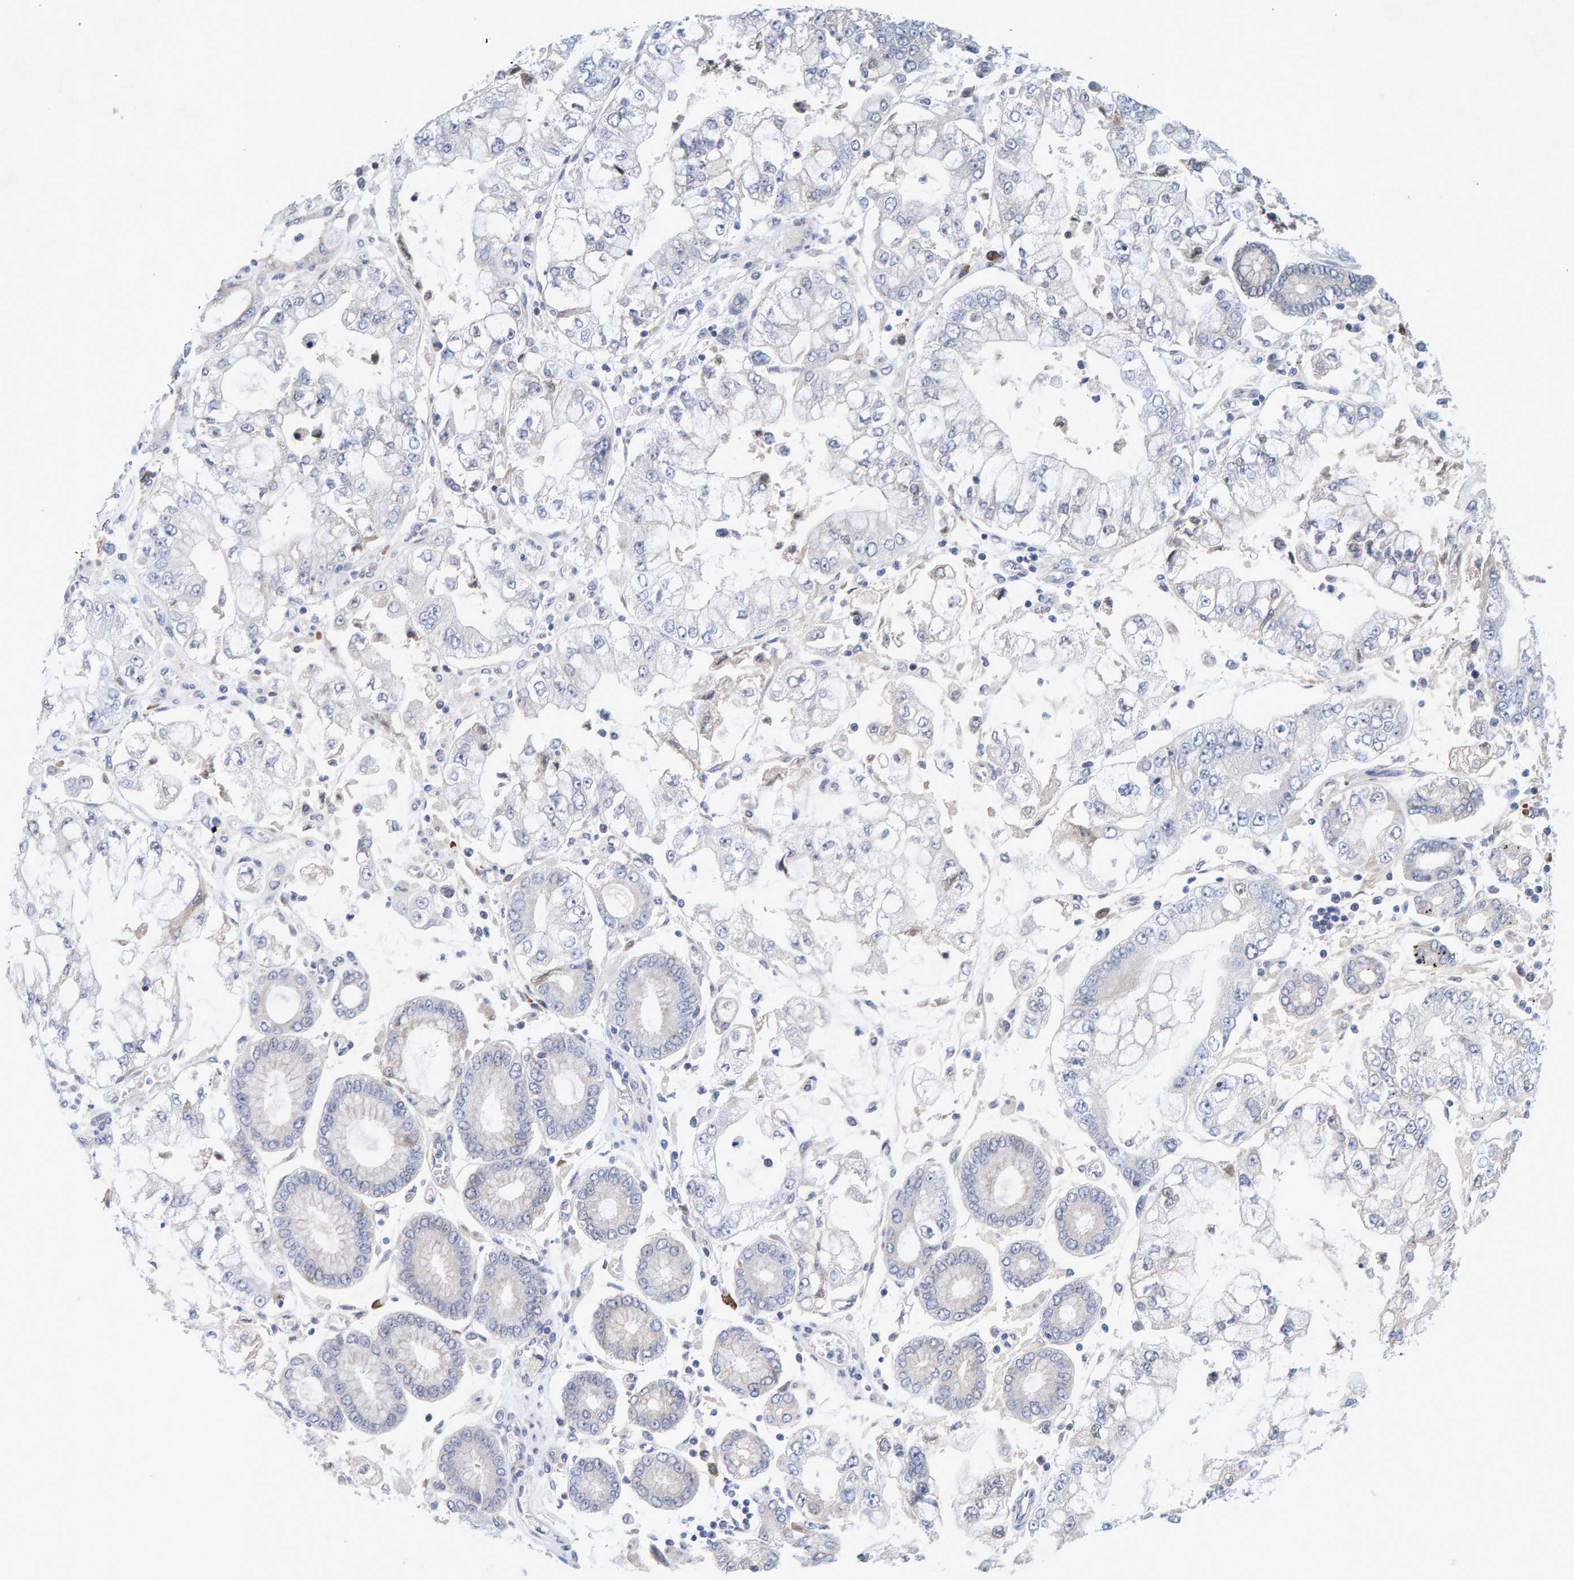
{"staining": {"intensity": "weak", "quantity": "<25%", "location": "cytoplasmic/membranous"}, "tissue": "stomach cancer", "cell_type": "Tumor cells", "image_type": "cancer", "snomed": [{"axis": "morphology", "description": "Adenocarcinoma, NOS"}, {"axis": "topography", "description": "Stomach"}], "caption": "There is no significant positivity in tumor cells of stomach adenocarcinoma. Brightfield microscopy of immunohistochemistry stained with DAB (brown) and hematoxylin (blue), captured at high magnification.", "gene": "ZNF77", "patient": {"sex": "male", "age": 76}}